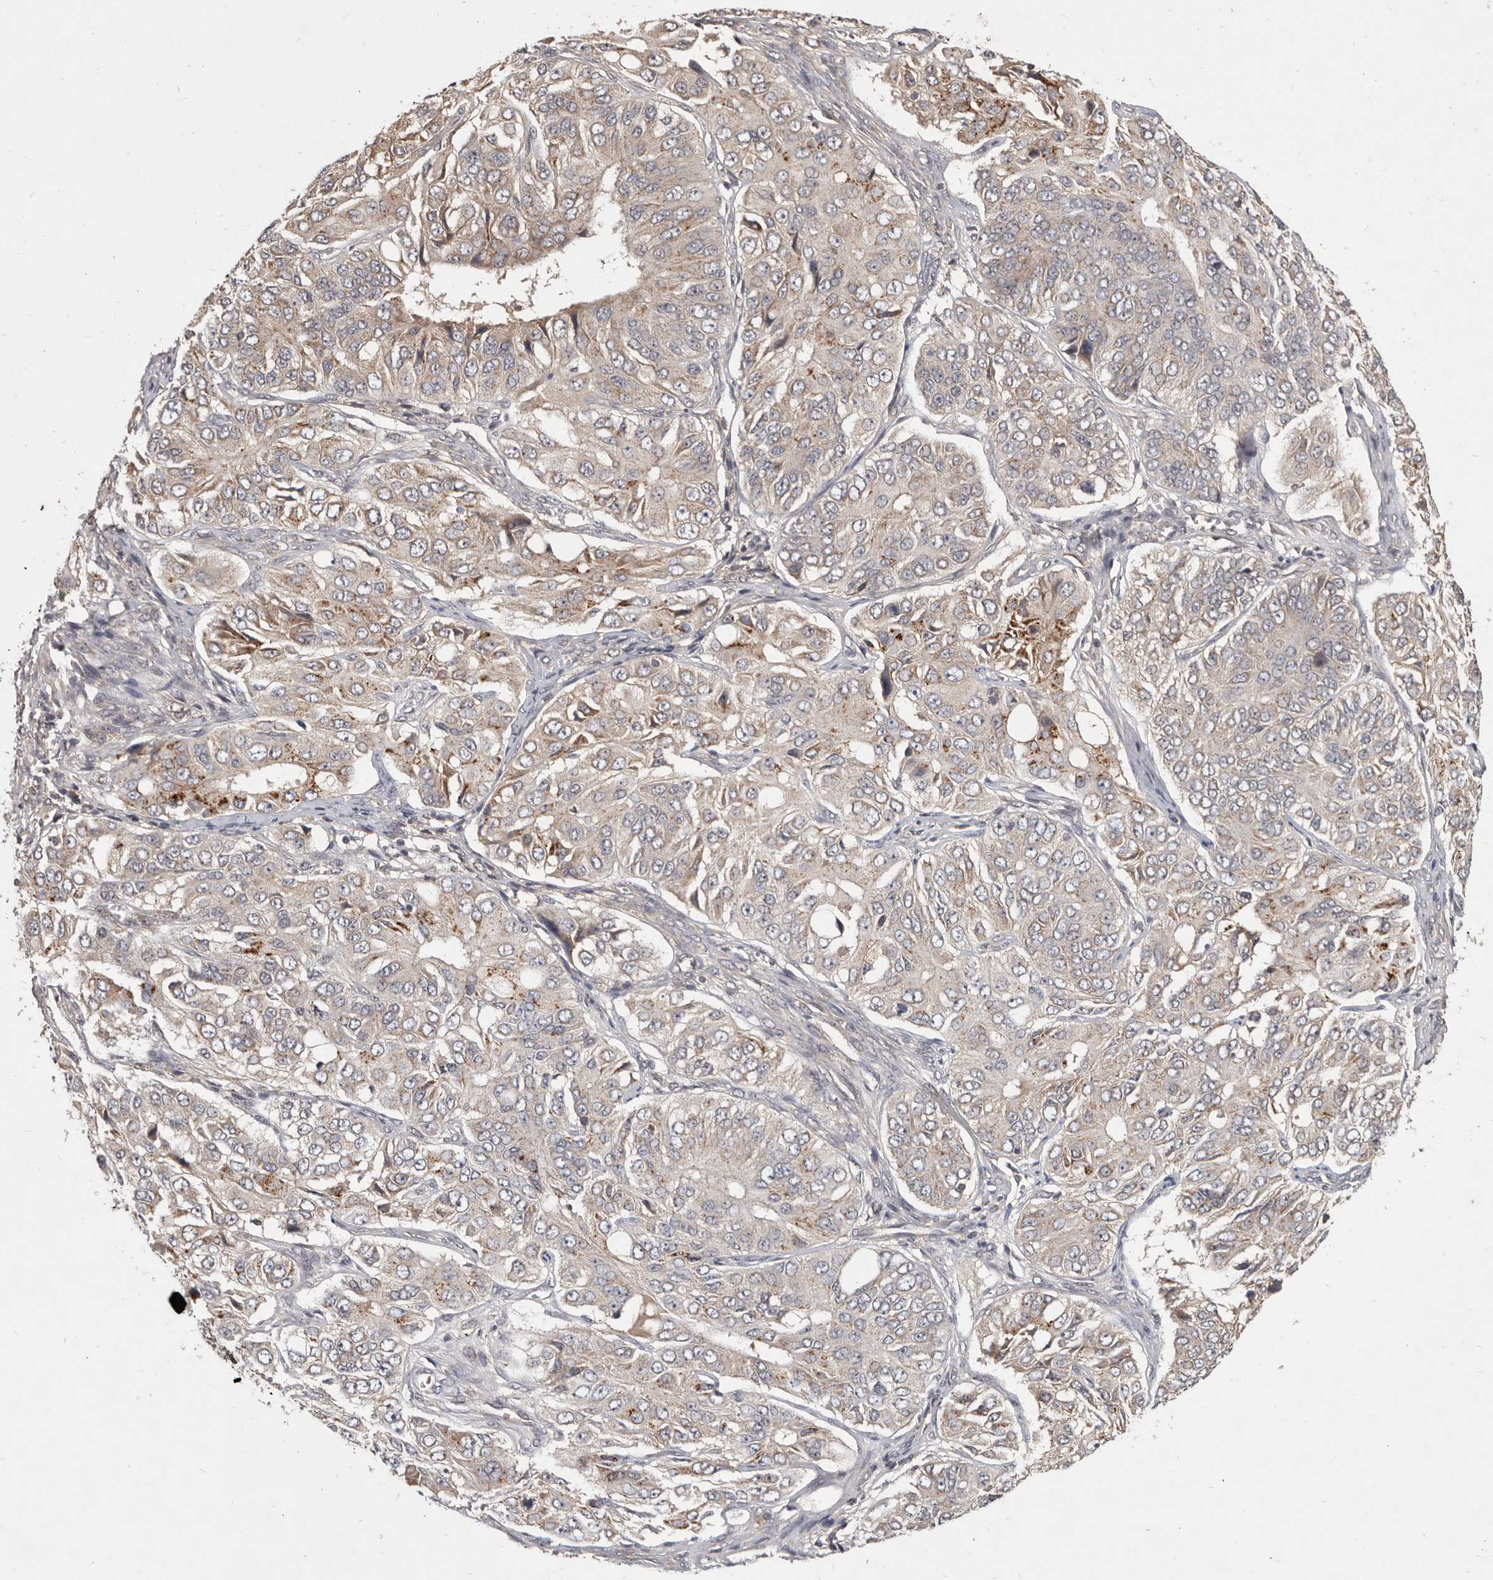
{"staining": {"intensity": "moderate", "quantity": "25%-75%", "location": "cytoplasmic/membranous"}, "tissue": "ovarian cancer", "cell_type": "Tumor cells", "image_type": "cancer", "snomed": [{"axis": "morphology", "description": "Carcinoma, endometroid"}, {"axis": "topography", "description": "Ovary"}], "caption": "An immunohistochemistry (IHC) histopathology image of tumor tissue is shown. Protein staining in brown highlights moderate cytoplasmic/membranous positivity in ovarian cancer within tumor cells. Immunohistochemistry stains the protein in brown and the nuclei are stained blue.", "gene": "DNAJC28", "patient": {"sex": "female", "age": 51}}